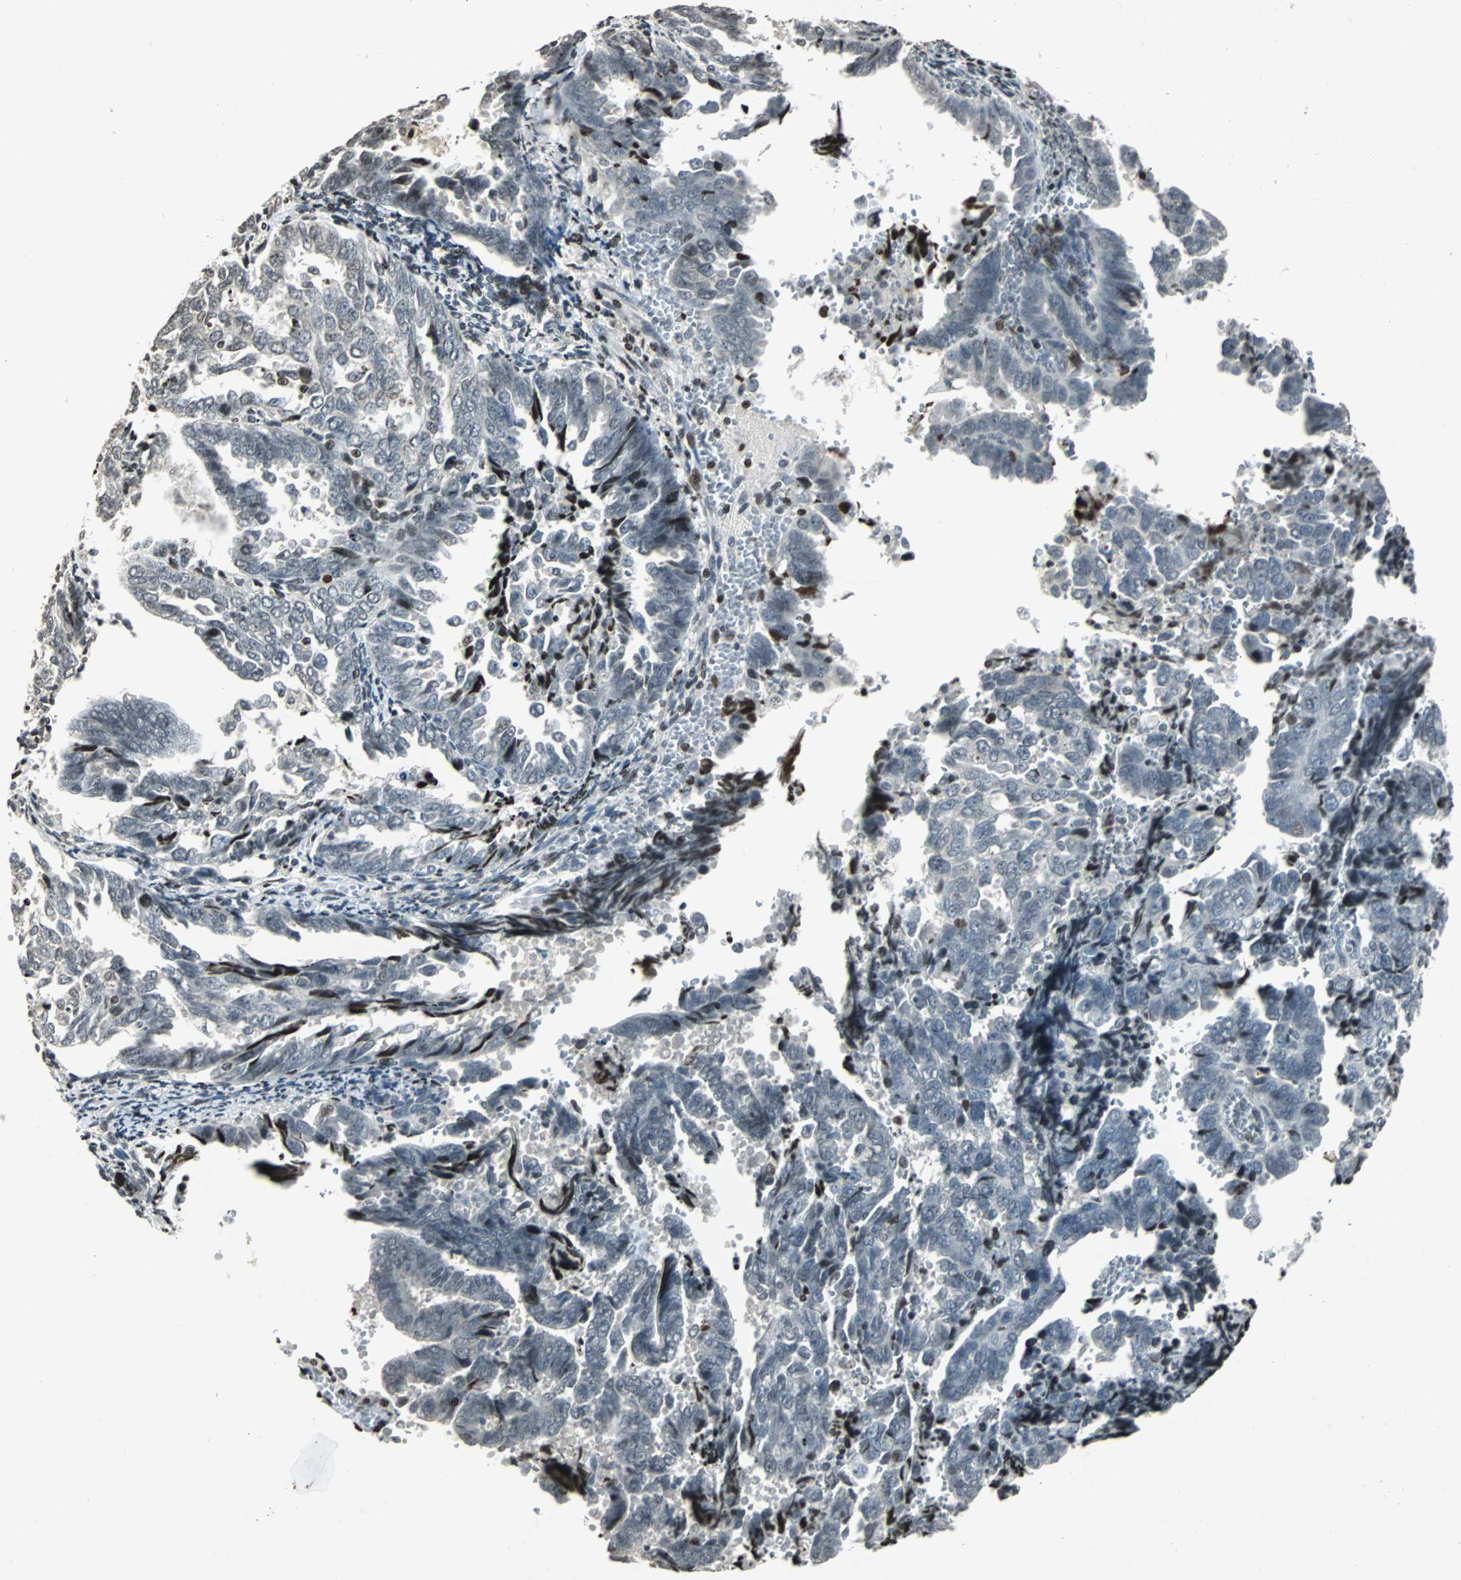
{"staining": {"intensity": "negative", "quantity": "none", "location": "none"}, "tissue": "endometrial cancer", "cell_type": "Tumor cells", "image_type": "cancer", "snomed": [{"axis": "morphology", "description": "Adenocarcinoma, NOS"}, {"axis": "topography", "description": "Endometrium"}], "caption": "Immunohistochemistry histopathology image of neoplastic tissue: endometrial cancer (adenocarcinoma) stained with DAB (3,3'-diaminobenzidine) shows no significant protein positivity in tumor cells.", "gene": "PAXIP1", "patient": {"sex": "female", "age": 75}}